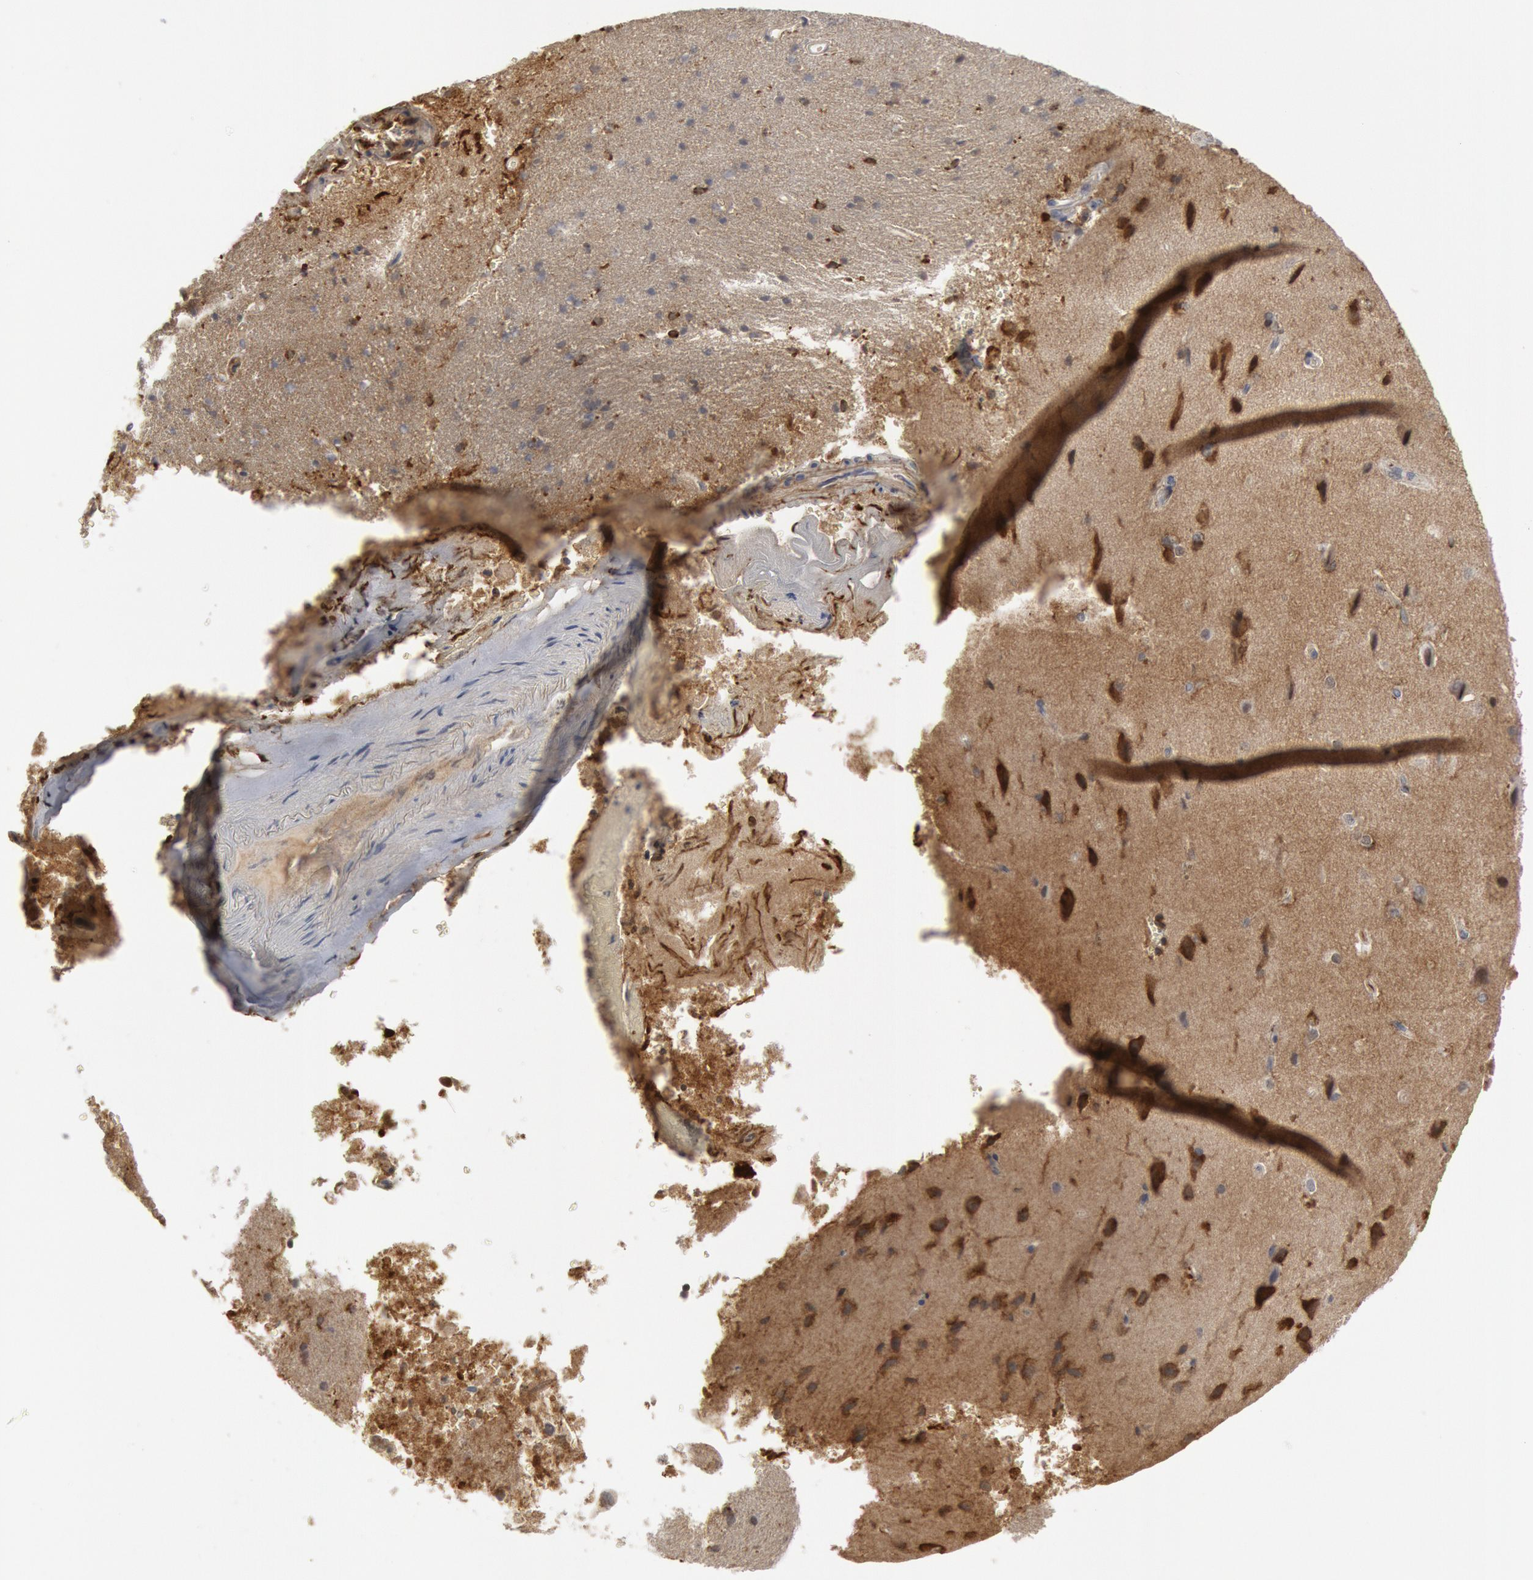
{"staining": {"intensity": "negative", "quantity": "none", "location": "none"}, "tissue": "cerebral cortex", "cell_type": "Endothelial cells", "image_type": "normal", "snomed": [{"axis": "morphology", "description": "Normal tissue, NOS"}, {"axis": "topography", "description": "Cerebral cortex"}], "caption": "High magnification brightfield microscopy of benign cerebral cortex stained with DAB (brown) and counterstained with hematoxylin (blue): endothelial cells show no significant staining.", "gene": "C1QC", "patient": {"sex": "female", "age": 45}}